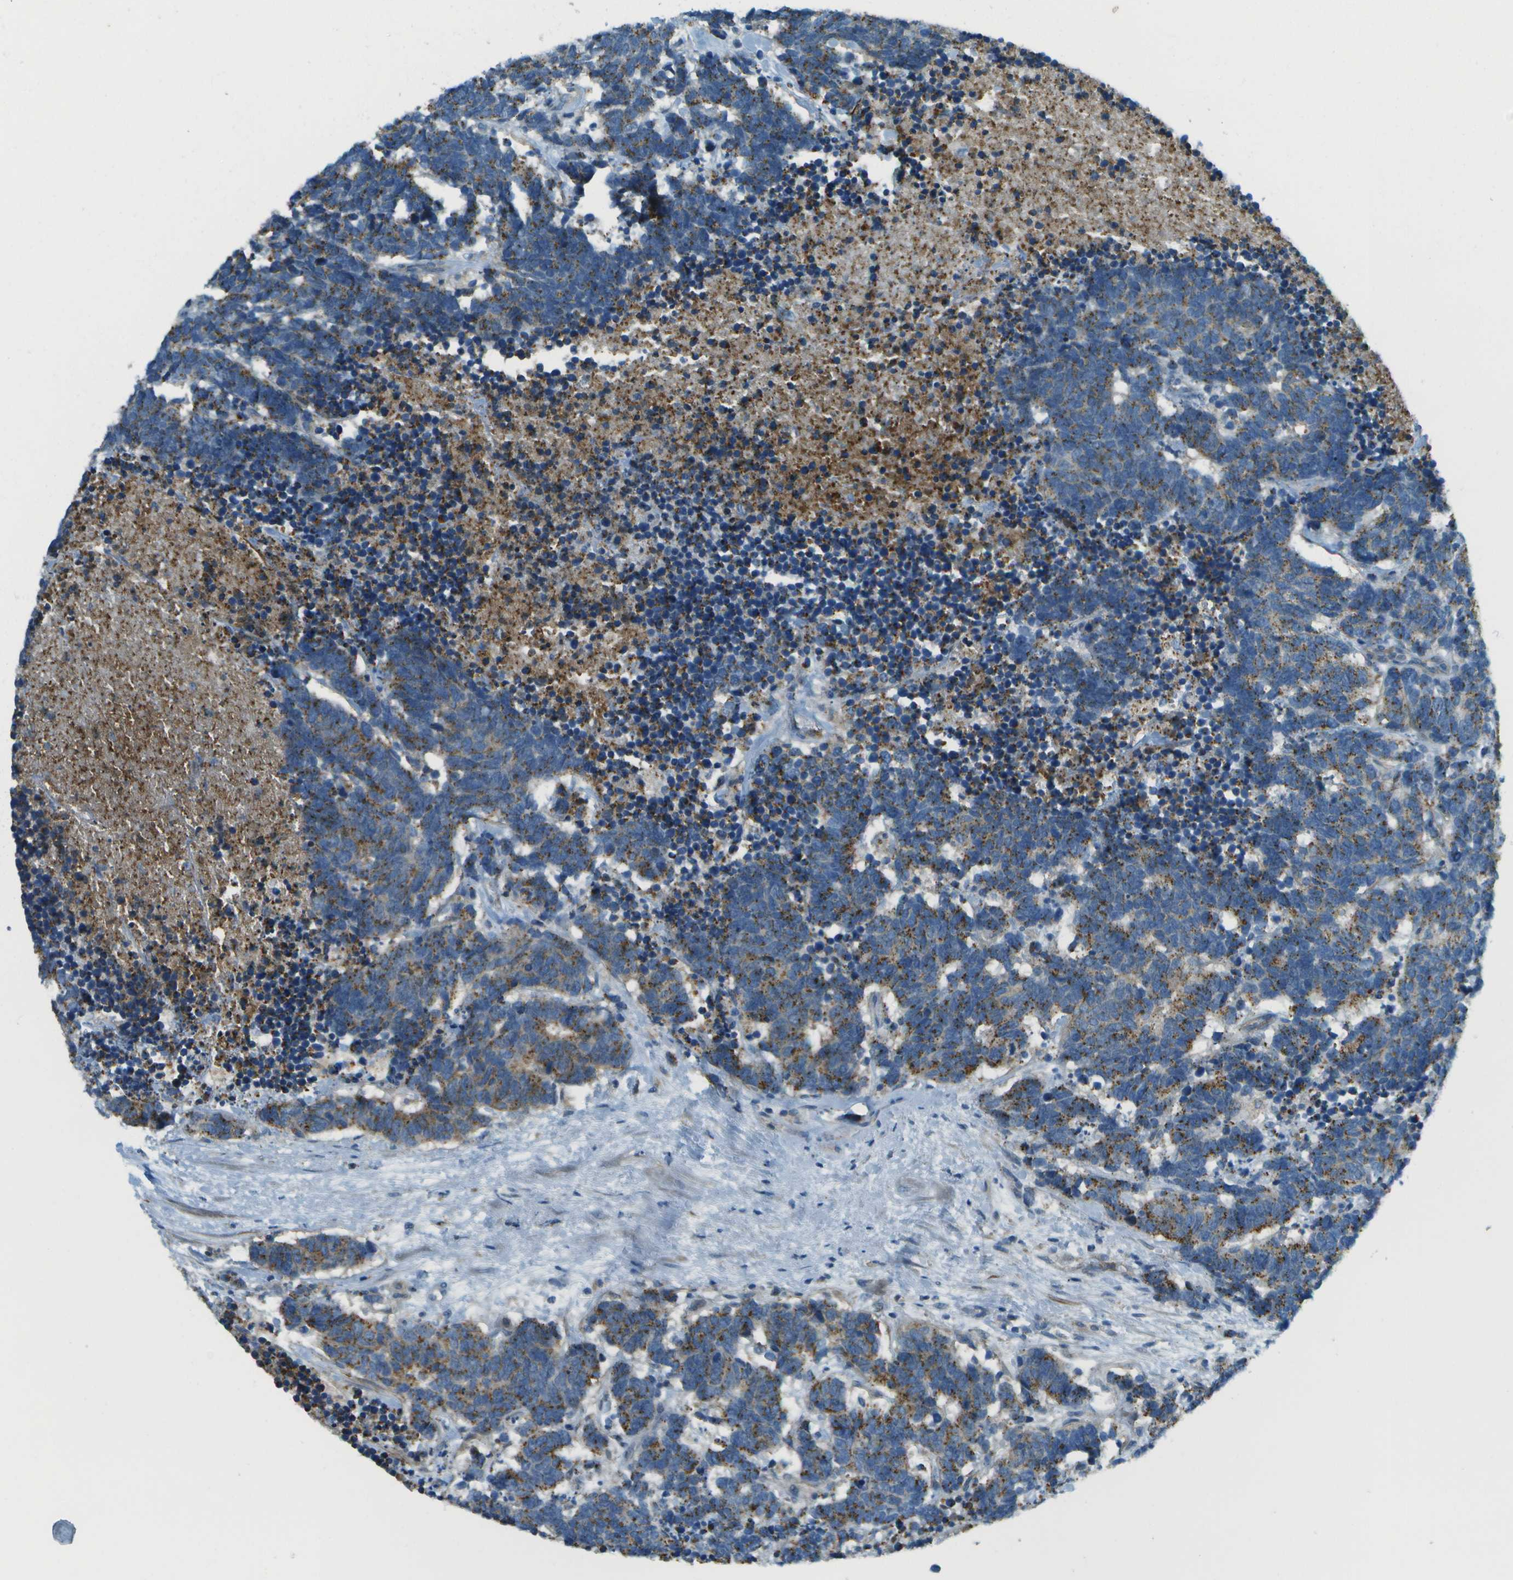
{"staining": {"intensity": "weak", "quantity": ">75%", "location": "cytoplasmic/membranous"}, "tissue": "carcinoid", "cell_type": "Tumor cells", "image_type": "cancer", "snomed": [{"axis": "morphology", "description": "Carcinoma, NOS"}, {"axis": "morphology", "description": "Carcinoid, malignant, NOS"}, {"axis": "topography", "description": "Urinary bladder"}], "caption": "High-power microscopy captured an immunohistochemistry histopathology image of carcinoid (malignant), revealing weak cytoplasmic/membranous expression in approximately >75% of tumor cells.", "gene": "MYH11", "patient": {"sex": "male", "age": 57}}